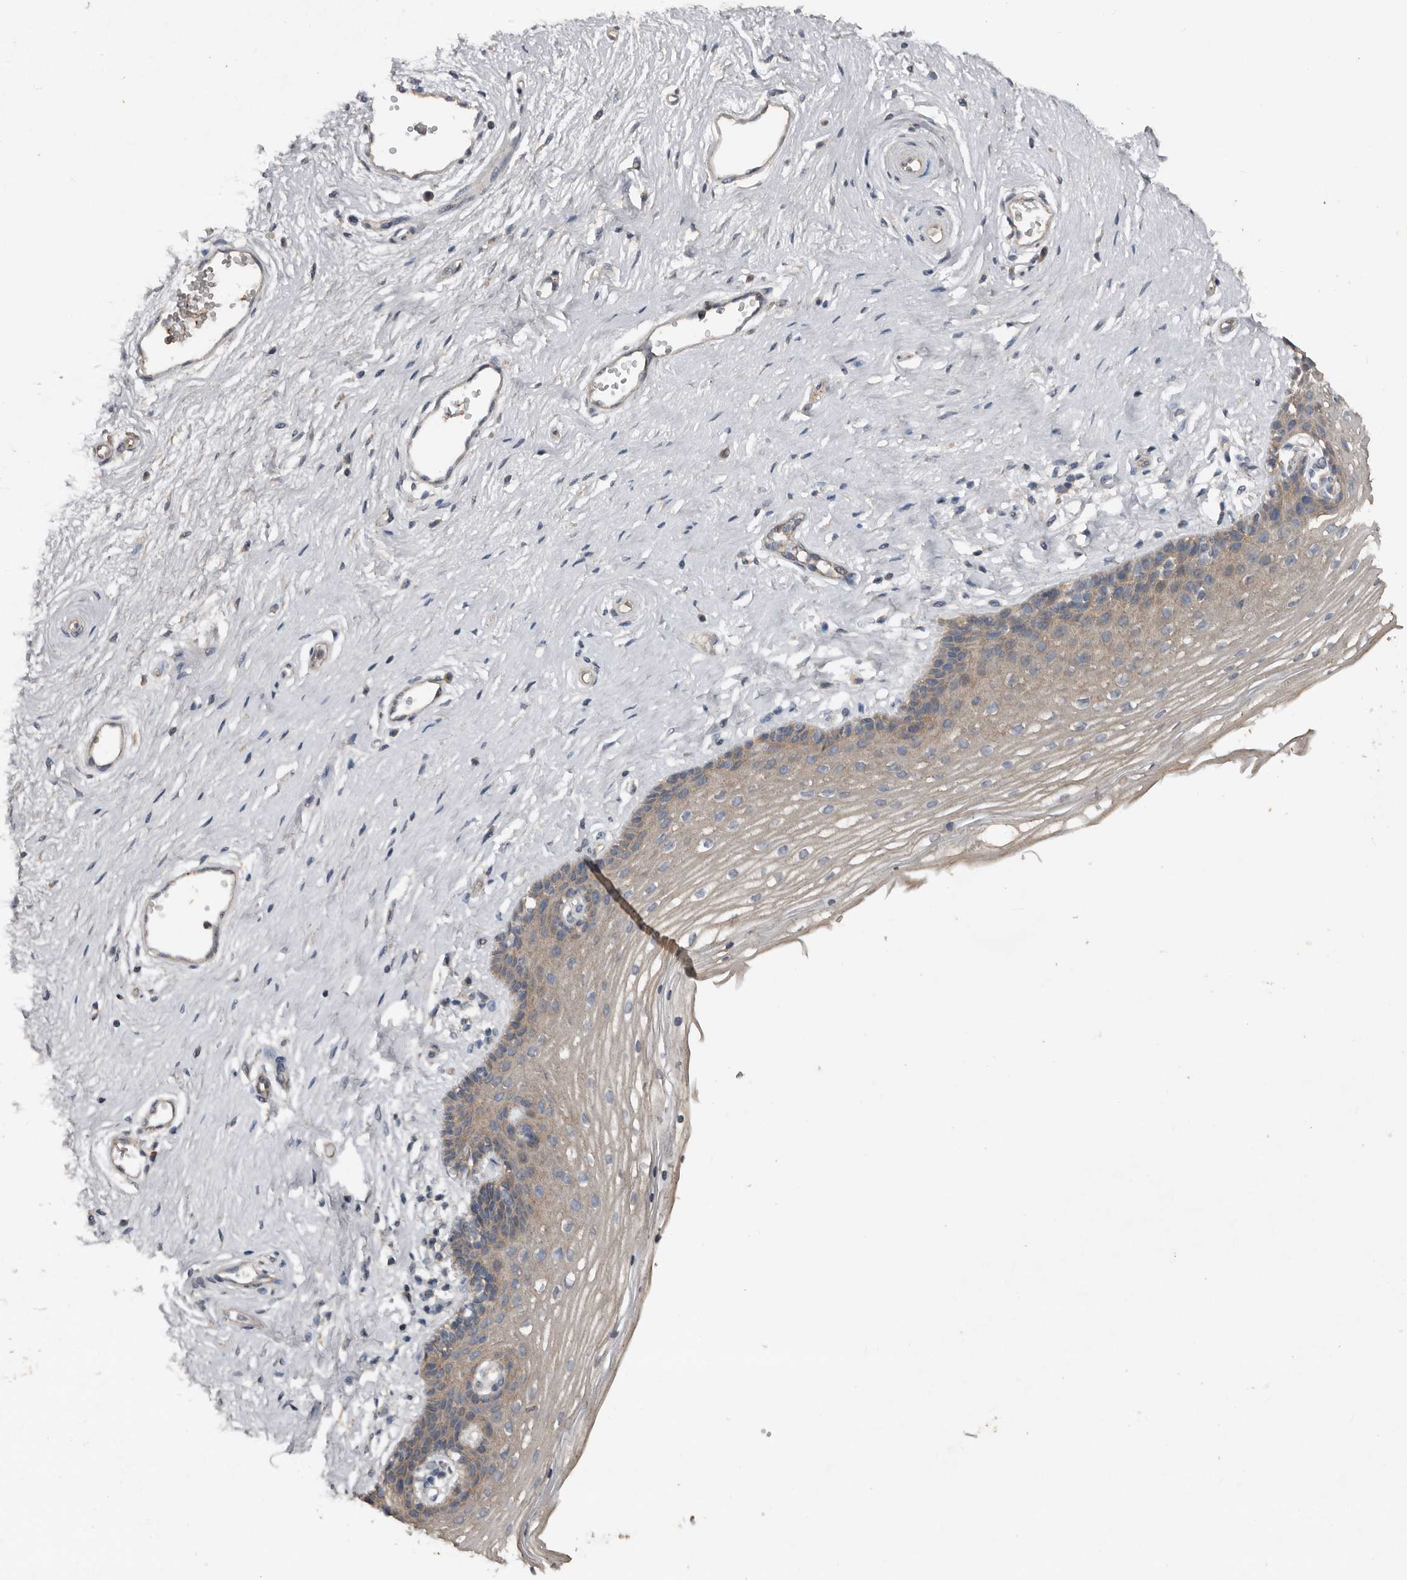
{"staining": {"intensity": "weak", "quantity": "25%-75%", "location": "cytoplasmic/membranous"}, "tissue": "vagina", "cell_type": "Squamous epithelial cells", "image_type": "normal", "snomed": [{"axis": "morphology", "description": "Normal tissue, NOS"}, {"axis": "topography", "description": "Vagina"}], "caption": "This histopathology image shows immunohistochemistry staining of unremarkable human vagina, with low weak cytoplasmic/membranous positivity in about 25%-75% of squamous epithelial cells.", "gene": "HYAL4", "patient": {"sex": "female", "age": 46}}